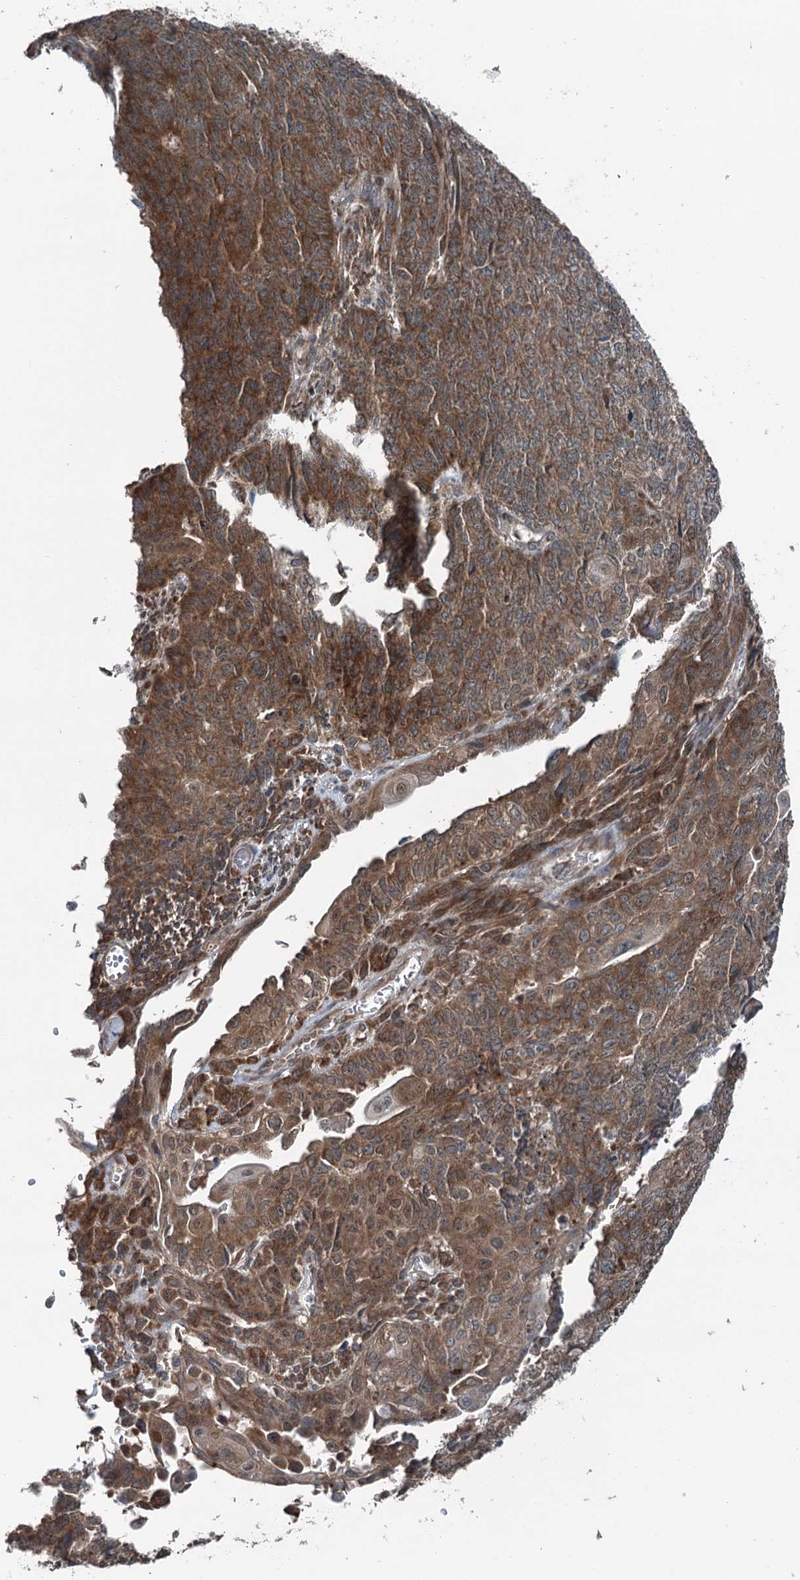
{"staining": {"intensity": "moderate", "quantity": ">75%", "location": "cytoplasmic/membranous"}, "tissue": "endometrial cancer", "cell_type": "Tumor cells", "image_type": "cancer", "snomed": [{"axis": "morphology", "description": "Adenocarcinoma, NOS"}, {"axis": "topography", "description": "Endometrium"}], "caption": "This is an image of immunohistochemistry (IHC) staining of endometrial adenocarcinoma, which shows moderate staining in the cytoplasmic/membranous of tumor cells.", "gene": "WAPL", "patient": {"sex": "female", "age": 32}}